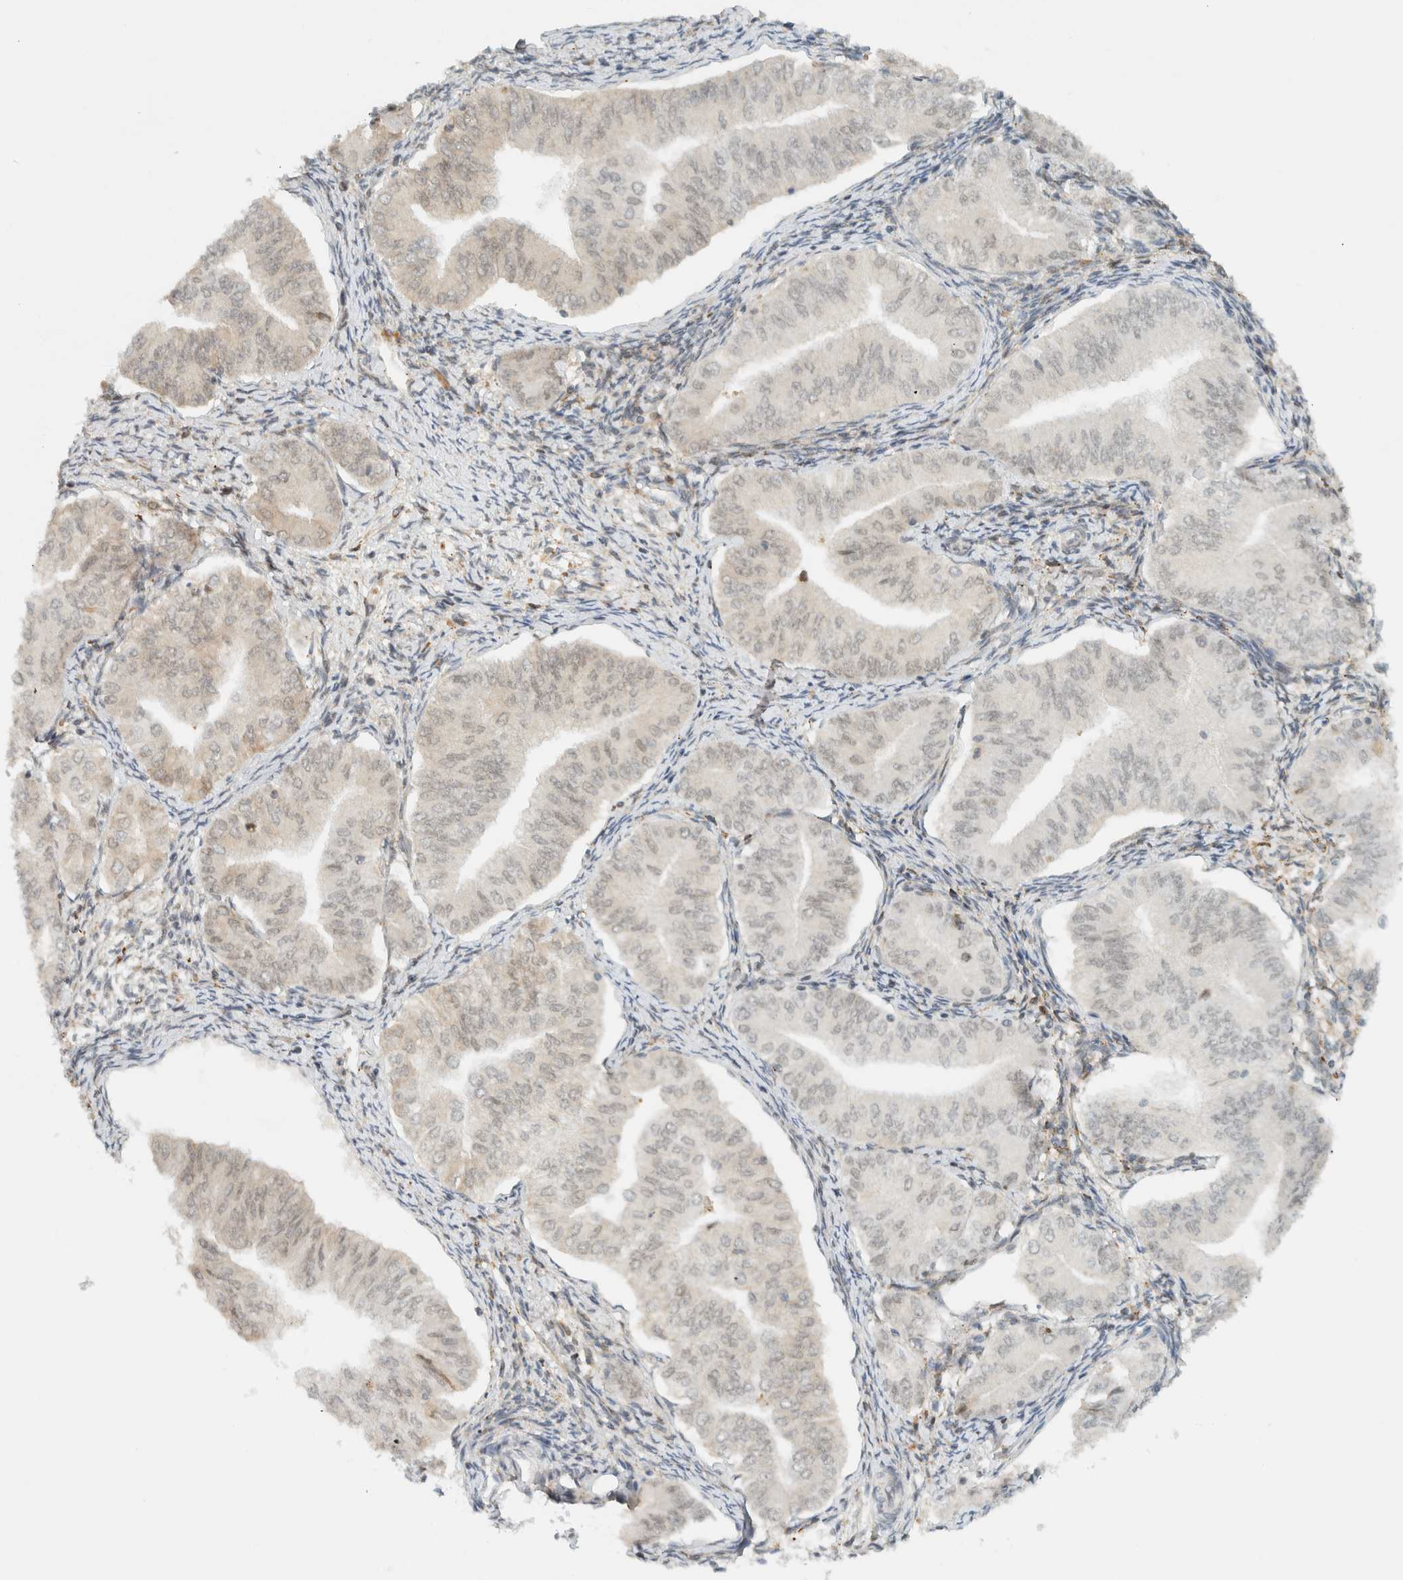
{"staining": {"intensity": "negative", "quantity": "none", "location": "none"}, "tissue": "endometrial cancer", "cell_type": "Tumor cells", "image_type": "cancer", "snomed": [{"axis": "morphology", "description": "Normal tissue, NOS"}, {"axis": "morphology", "description": "Adenocarcinoma, NOS"}, {"axis": "topography", "description": "Endometrium"}], "caption": "DAB immunohistochemical staining of human adenocarcinoma (endometrial) demonstrates no significant expression in tumor cells. (DAB immunohistochemistry visualized using brightfield microscopy, high magnification).", "gene": "ITPRID1", "patient": {"sex": "female", "age": 53}}